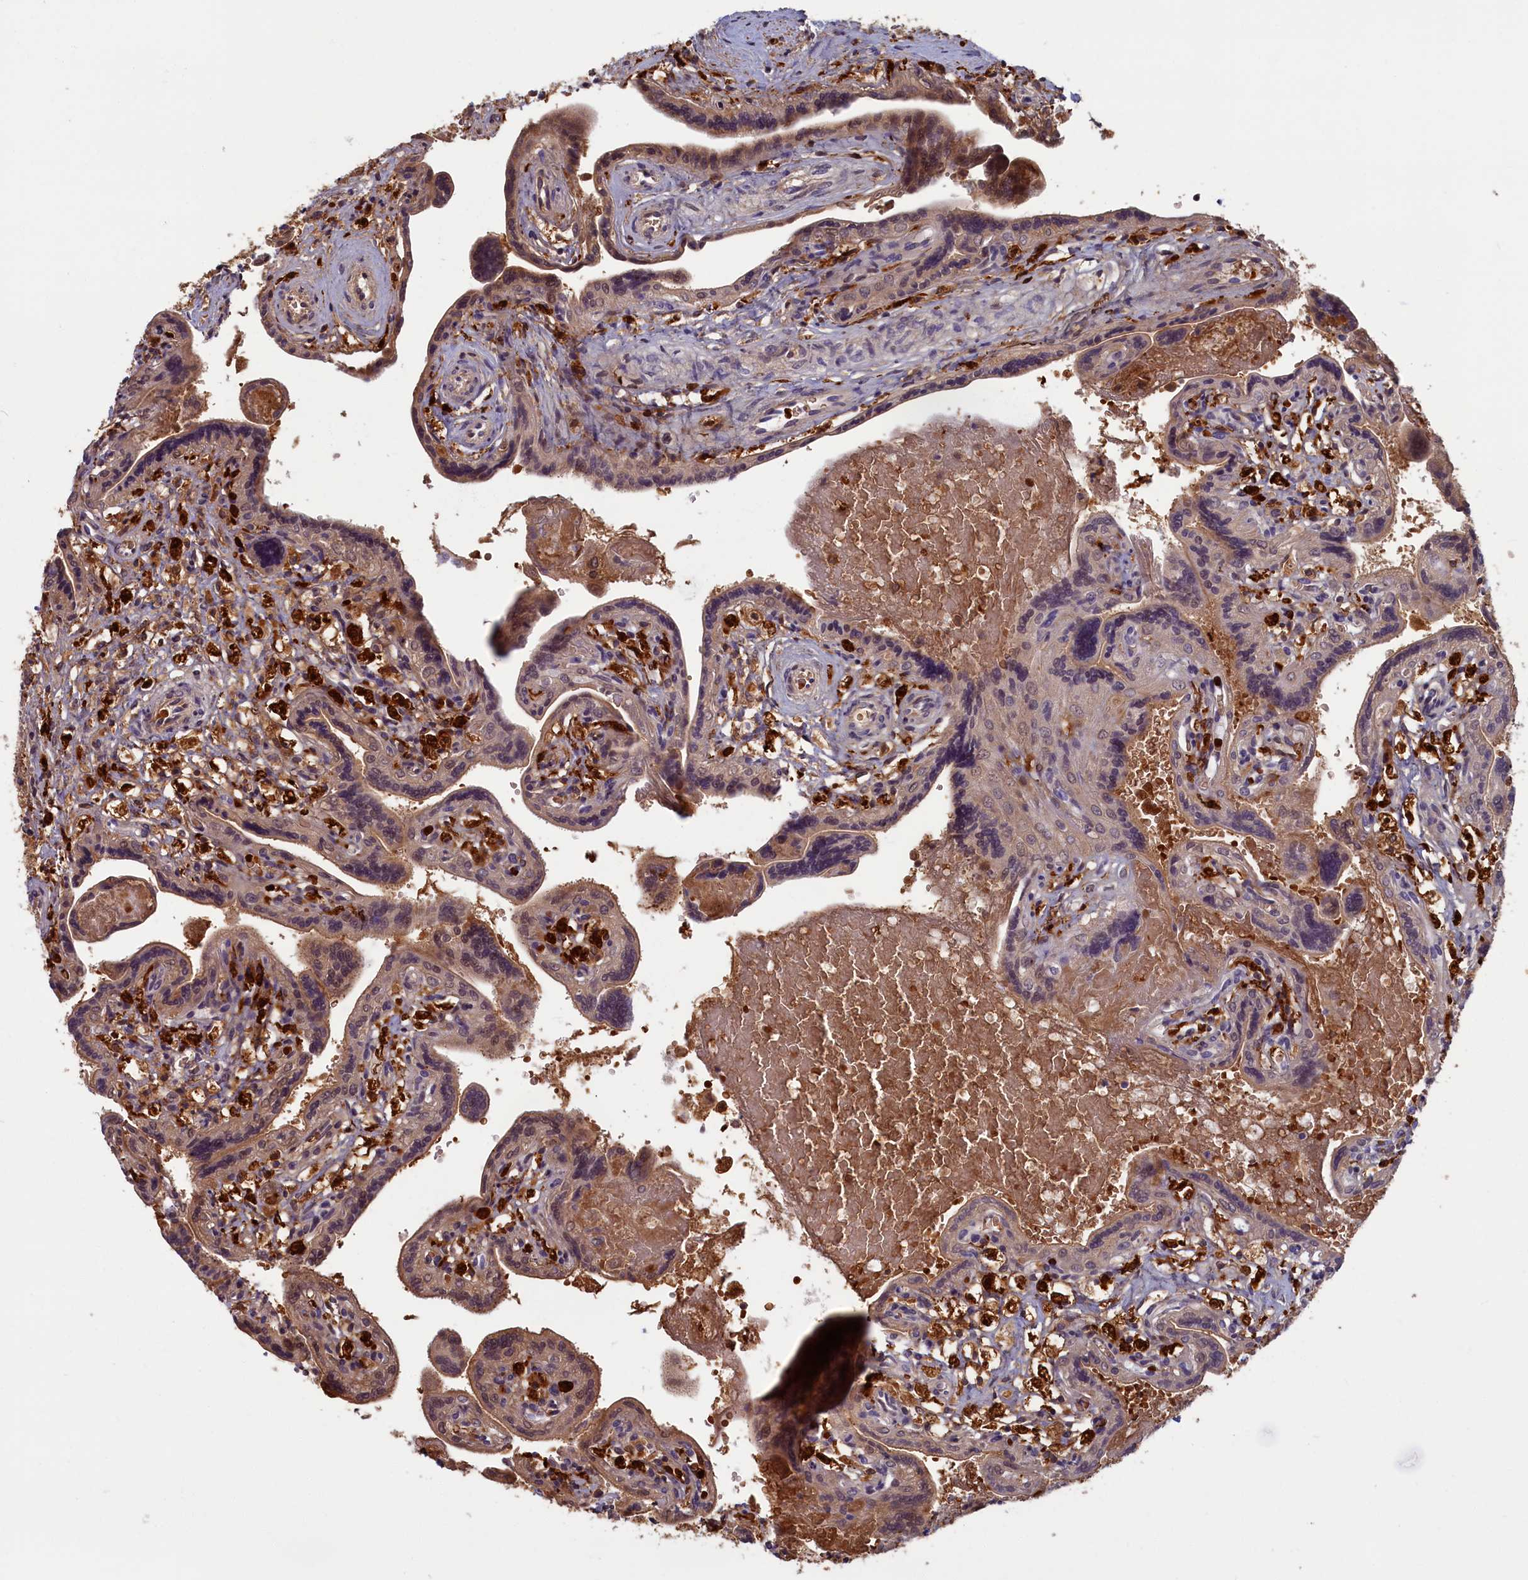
{"staining": {"intensity": "strong", "quantity": "25%-75%", "location": "cytoplasmic/membranous,nuclear"}, "tissue": "placenta", "cell_type": "Trophoblastic cells", "image_type": "normal", "snomed": [{"axis": "morphology", "description": "Normal tissue, NOS"}, {"axis": "topography", "description": "Placenta"}], "caption": "Immunohistochemical staining of unremarkable human placenta exhibits high levels of strong cytoplasmic/membranous,nuclear positivity in approximately 25%-75% of trophoblastic cells.", "gene": "BLVRB", "patient": {"sex": "female", "age": 37}}